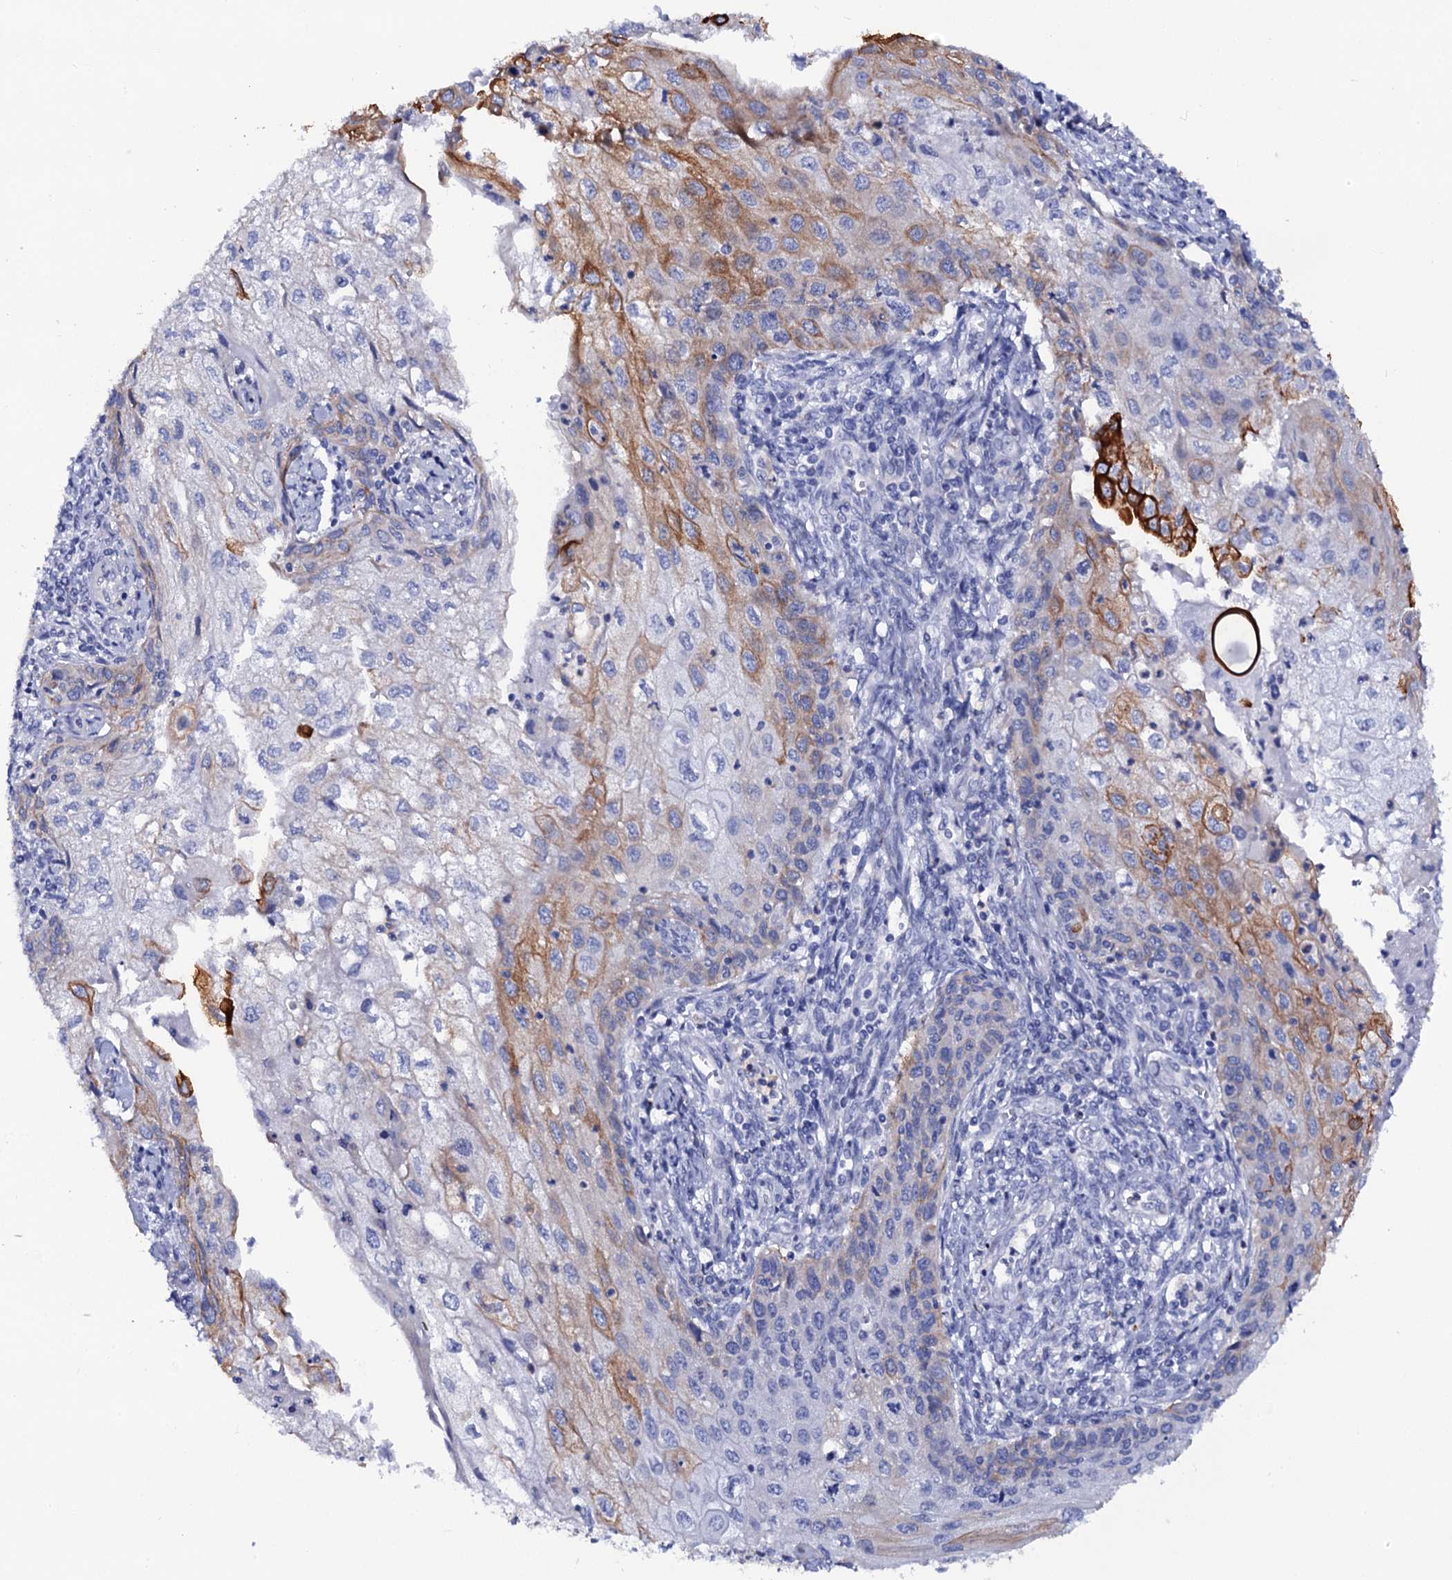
{"staining": {"intensity": "moderate", "quantity": "<25%", "location": "cytoplasmic/membranous"}, "tissue": "cervical cancer", "cell_type": "Tumor cells", "image_type": "cancer", "snomed": [{"axis": "morphology", "description": "Squamous cell carcinoma, NOS"}, {"axis": "topography", "description": "Cervix"}], "caption": "Tumor cells exhibit low levels of moderate cytoplasmic/membranous staining in about <25% of cells in human cervical squamous cell carcinoma. (DAB IHC, brown staining for protein, blue staining for nuclei).", "gene": "RAB3IP", "patient": {"sex": "female", "age": 67}}